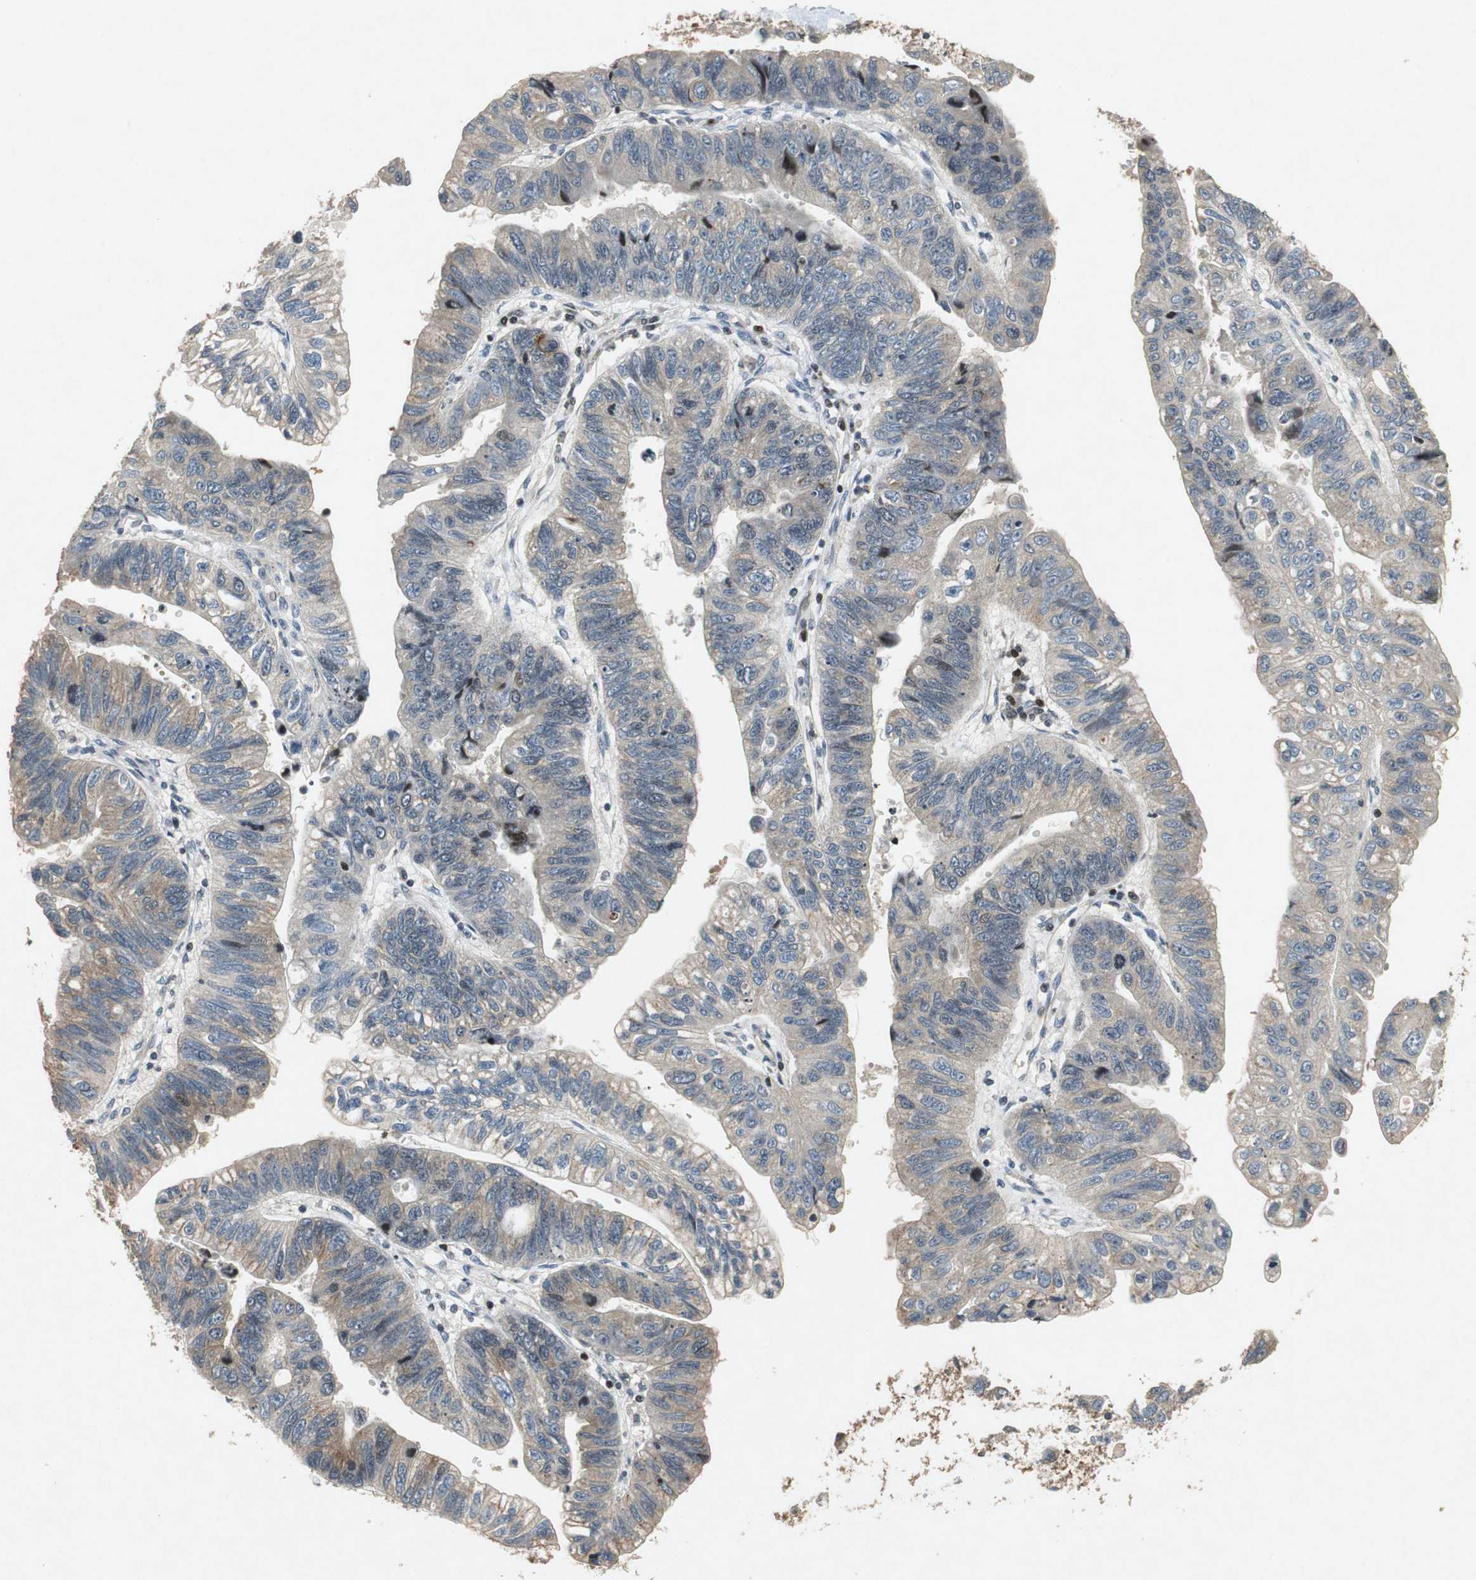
{"staining": {"intensity": "weak", "quantity": "25%-75%", "location": "cytoplasmic/membranous"}, "tissue": "stomach cancer", "cell_type": "Tumor cells", "image_type": "cancer", "snomed": [{"axis": "morphology", "description": "Adenocarcinoma, NOS"}, {"axis": "topography", "description": "Stomach"}], "caption": "Immunohistochemistry staining of stomach cancer (adenocarcinoma), which exhibits low levels of weak cytoplasmic/membranous positivity in approximately 25%-75% of tumor cells indicating weak cytoplasmic/membranous protein positivity. The staining was performed using DAB (brown) for protein detection and nuclei were counterstained in hematoxylin (blue).", "gene": "TUBA4A", "patient": {"sex": "male", "age": 59}}